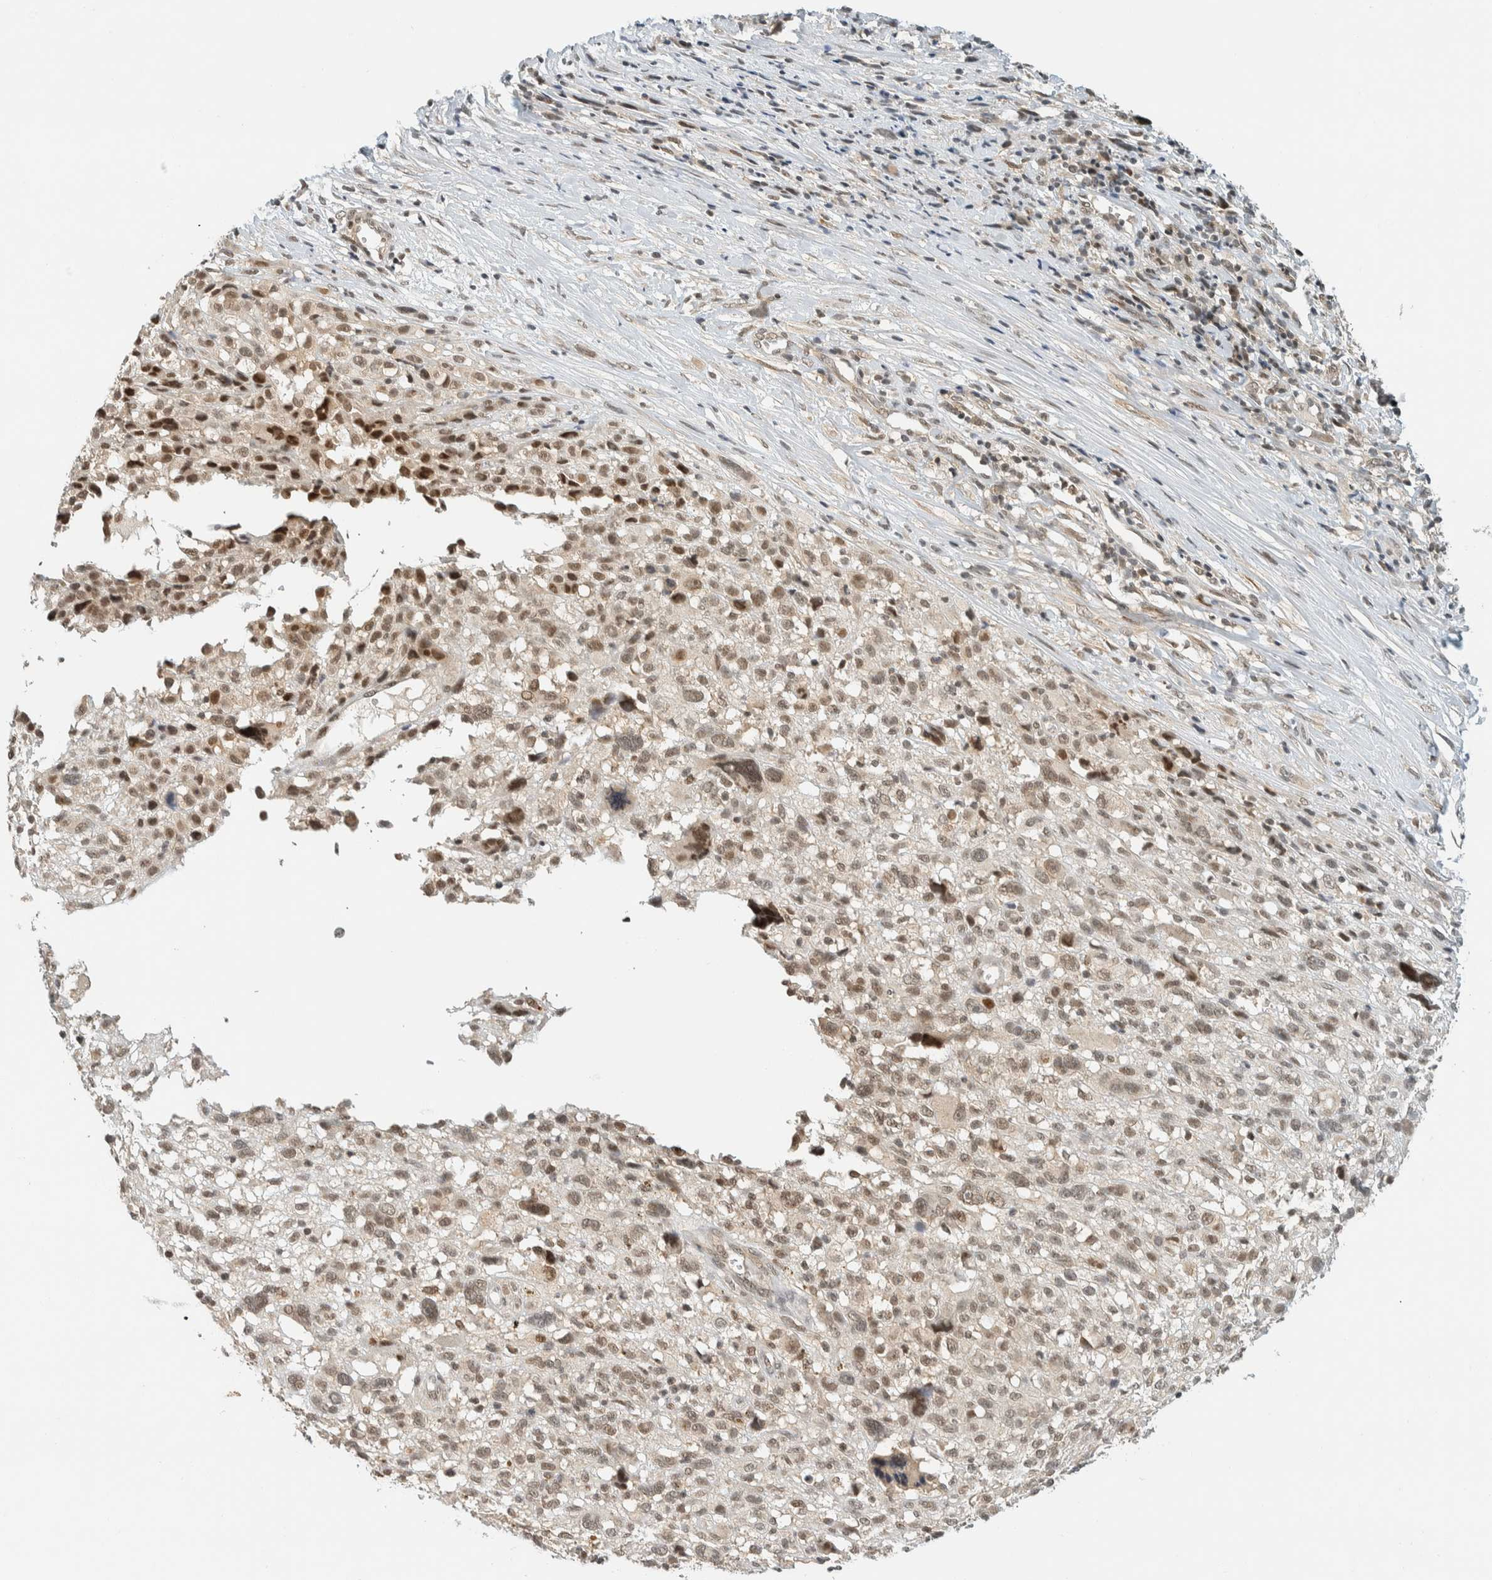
{"staining": {"intensity": "moderate", "quantity": "<25%", "location": "nuclear"}, "tissue": "melanoma", "cell_type": "Tumor cells", "image_type": "cancer", "snomed": [{"axis": "morphology", "description": "Malignant melanoma, NOS"}, {"axis": "topography", "description": "Skin"}], "caption": "This micrograph shows immunohistochemistry (IHC) staining of human malignant melanoma, with low moderate nuclear staining in about <25% of tumor cells.", "gene": "KIFAP3", "patient": {"sex": "female", "age": 55}}